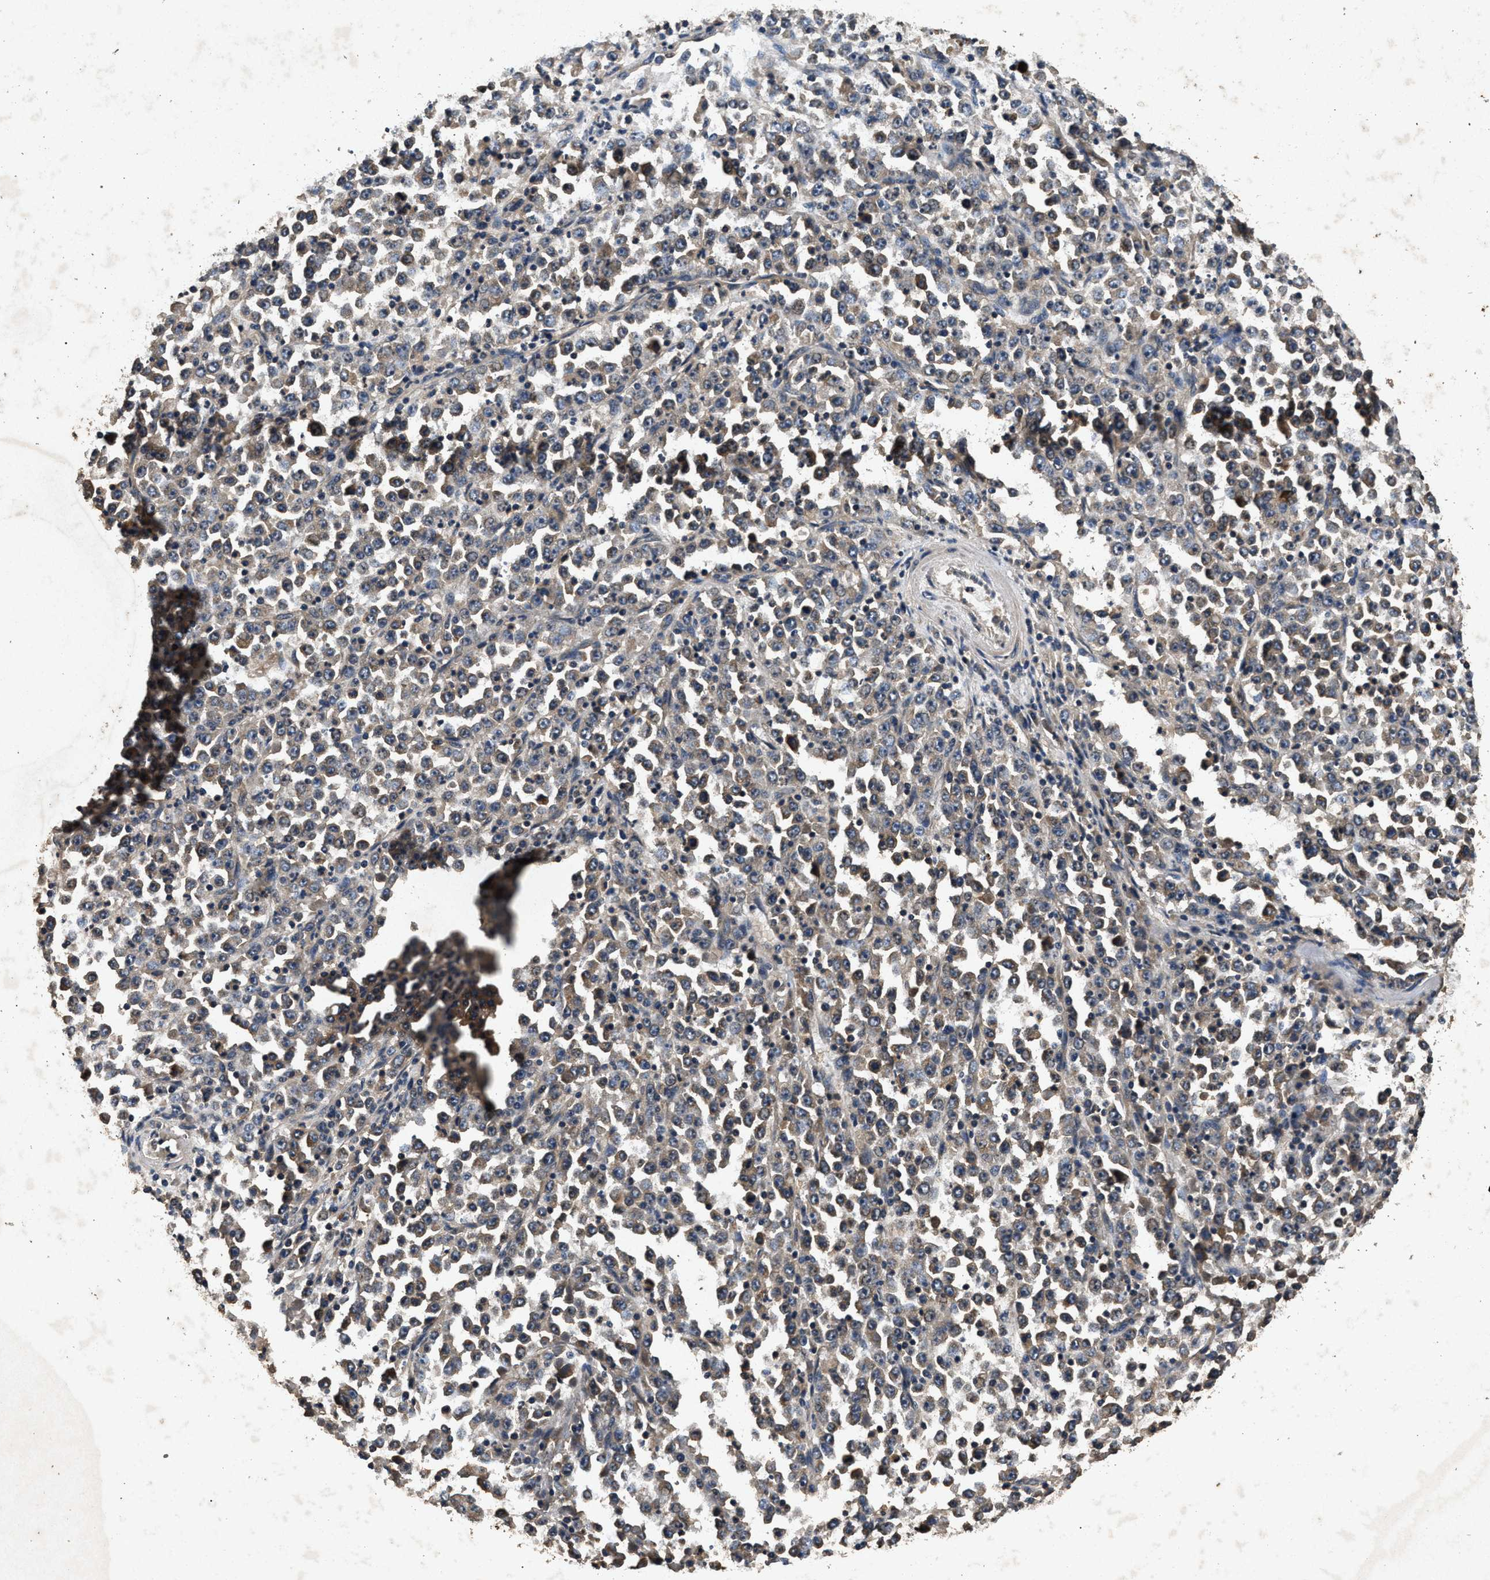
{"staining": {"intensity": "weak", "quantity": "<25%", "location": "cytoplasmic/membranous"}, "tissue": "stomach cancer", "cell_type": "Tumor cells", "image_type": "cancer", "snomed": [{"axis": "morphology", "description": "Normal tissue, NOS"}, {"axis": "morphology", "description": "Adenocarcinoma, NOS"}, {"axis": "topography", "description": "Stomach, upper"}, {"axis": "topography", "description": "Stomach"}], "caption": "Stomach adenocarcinoma stained for a protein using immunohistochemistry (IHC) exhibits no staining tumor cells.", "gene": "PPP1CC", "patient": {"sex": "male", "age": 59}}